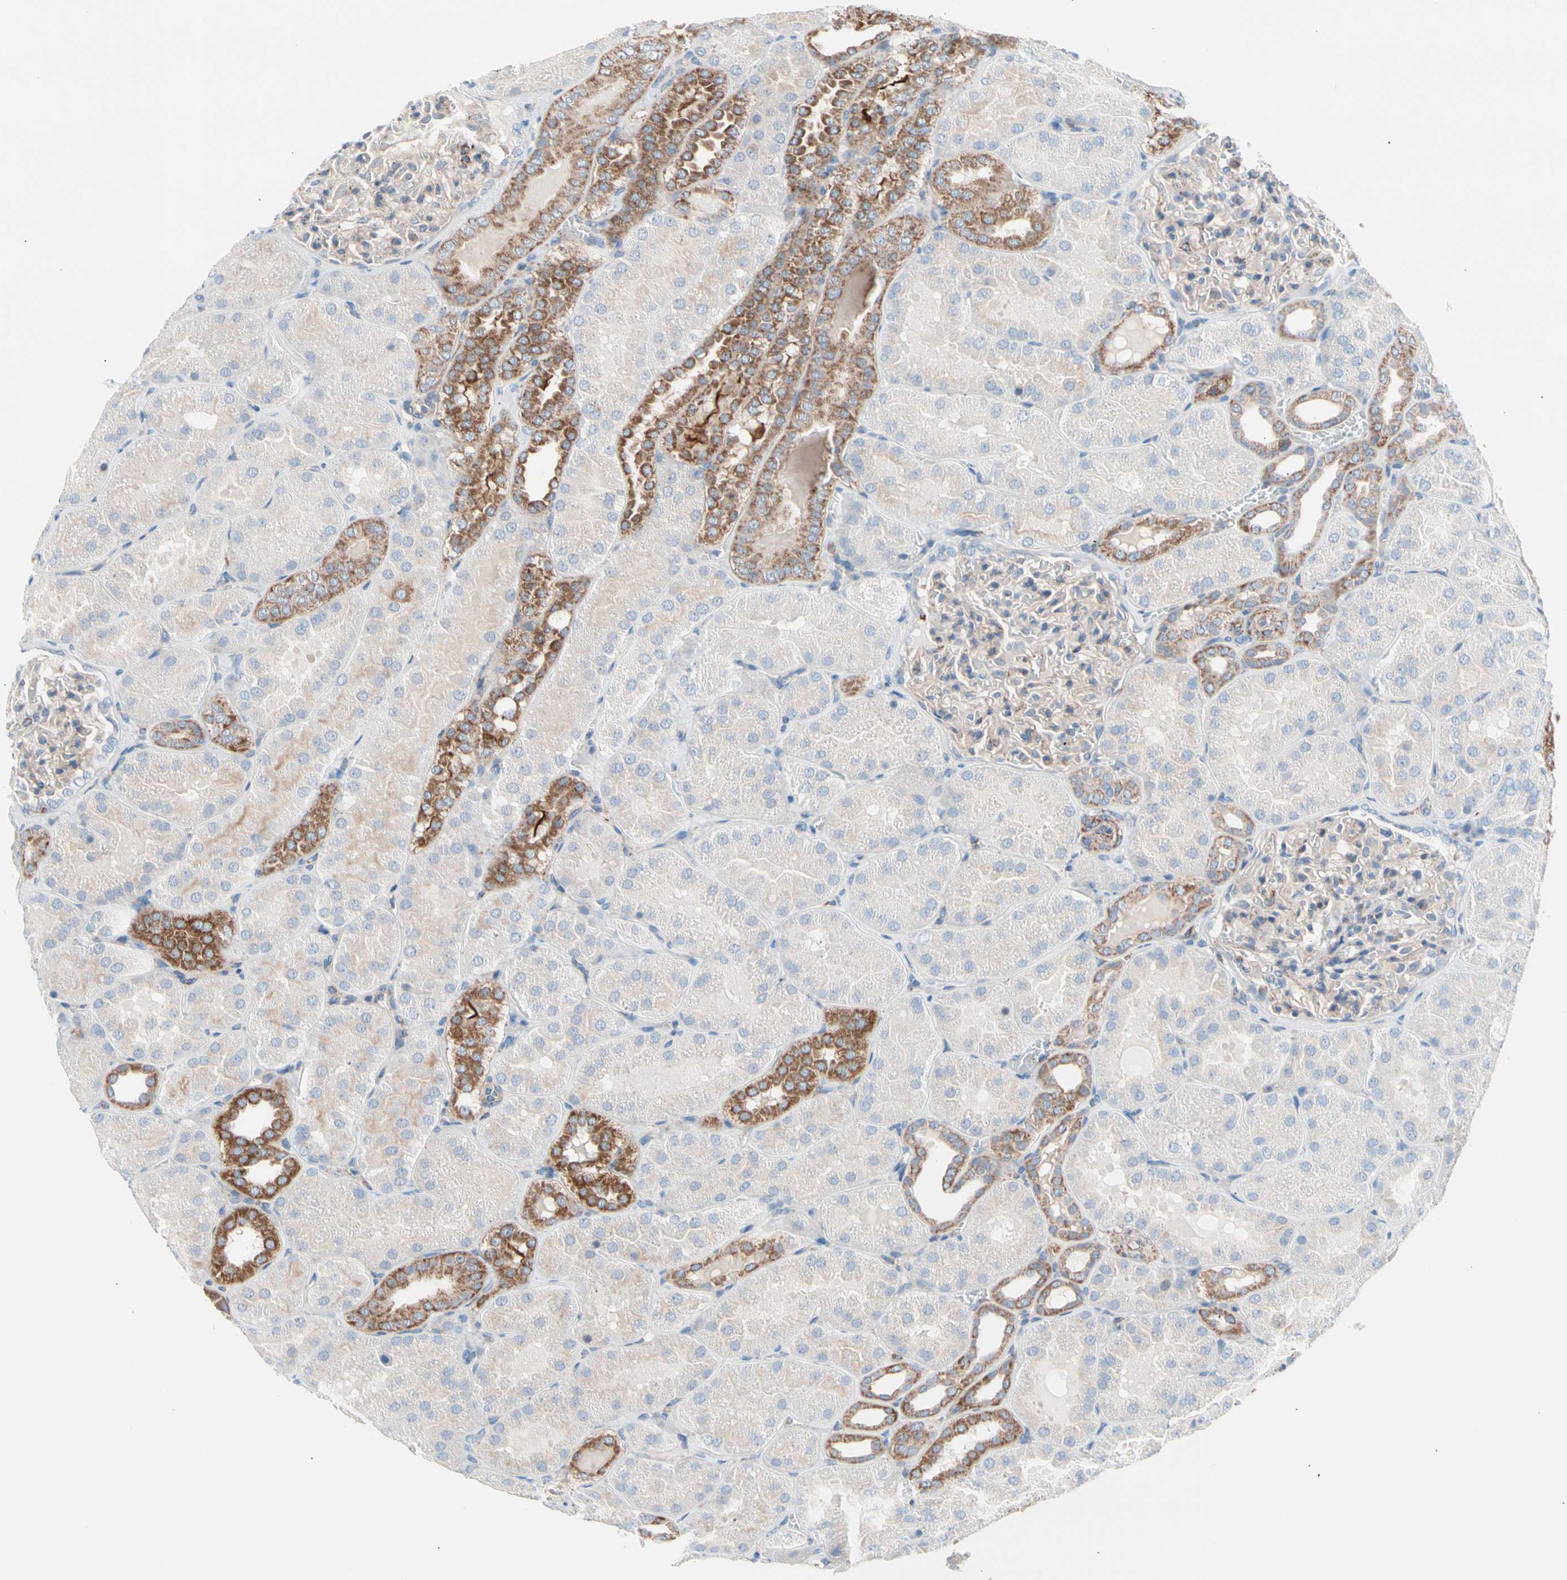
{"staining": {"intensity": "negative", "quantity": "none", "location": "none"}, "tissue": "kidney", "cell_type": "Cells in glomeruli", "image_type": "normal", "snomed": [{"axis": "morphology", "description": "Normal tissue, NOS"}, {"axis": "topography", "description": "Kidney"}], "caption": "Immunohistochemical staining of benign human kidney shows no significant positivity in cells in glomeruli.", "gene": "HK1", "patient": {"sex": "male", "age": 28}}